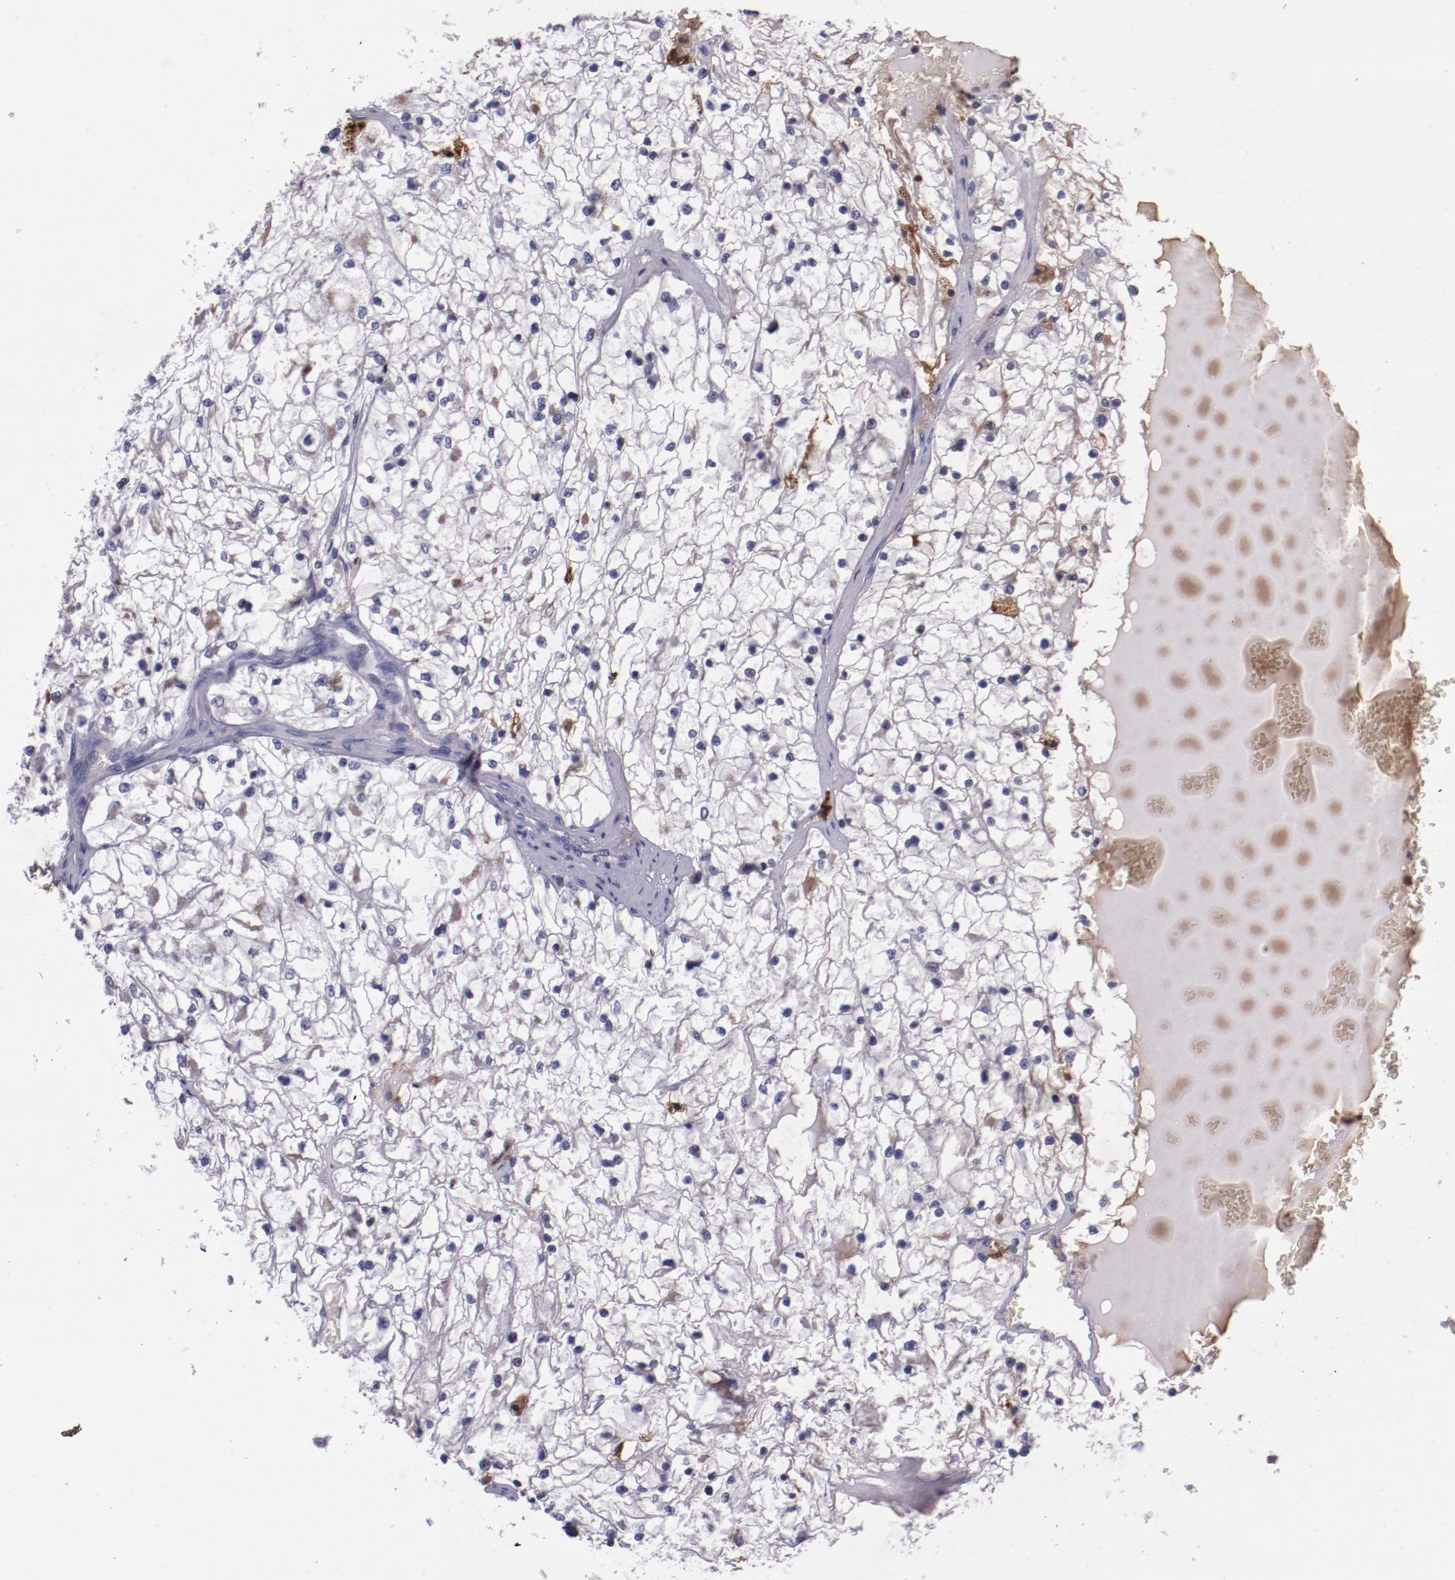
{"staining": {"intensity": "moderate", "quantity": "25%-75%", "location": "cytoplasmic/membranous"}, "tissue": "renal cancer", "cell_type": "Tumor cells", "image_type": "cancer", "snomed": [{"axis": "morphology", "description": "Adenocarcinoma, NOS"}, {"axis": "topography", "description": "Kidney"}], "caption": "Human renal cancer (adenocarcinoma) stained with a protein marker exhibits moderate staining in tumor cells.", "gene": "APOH", "patient": {"sex": "male", "age": 61}}